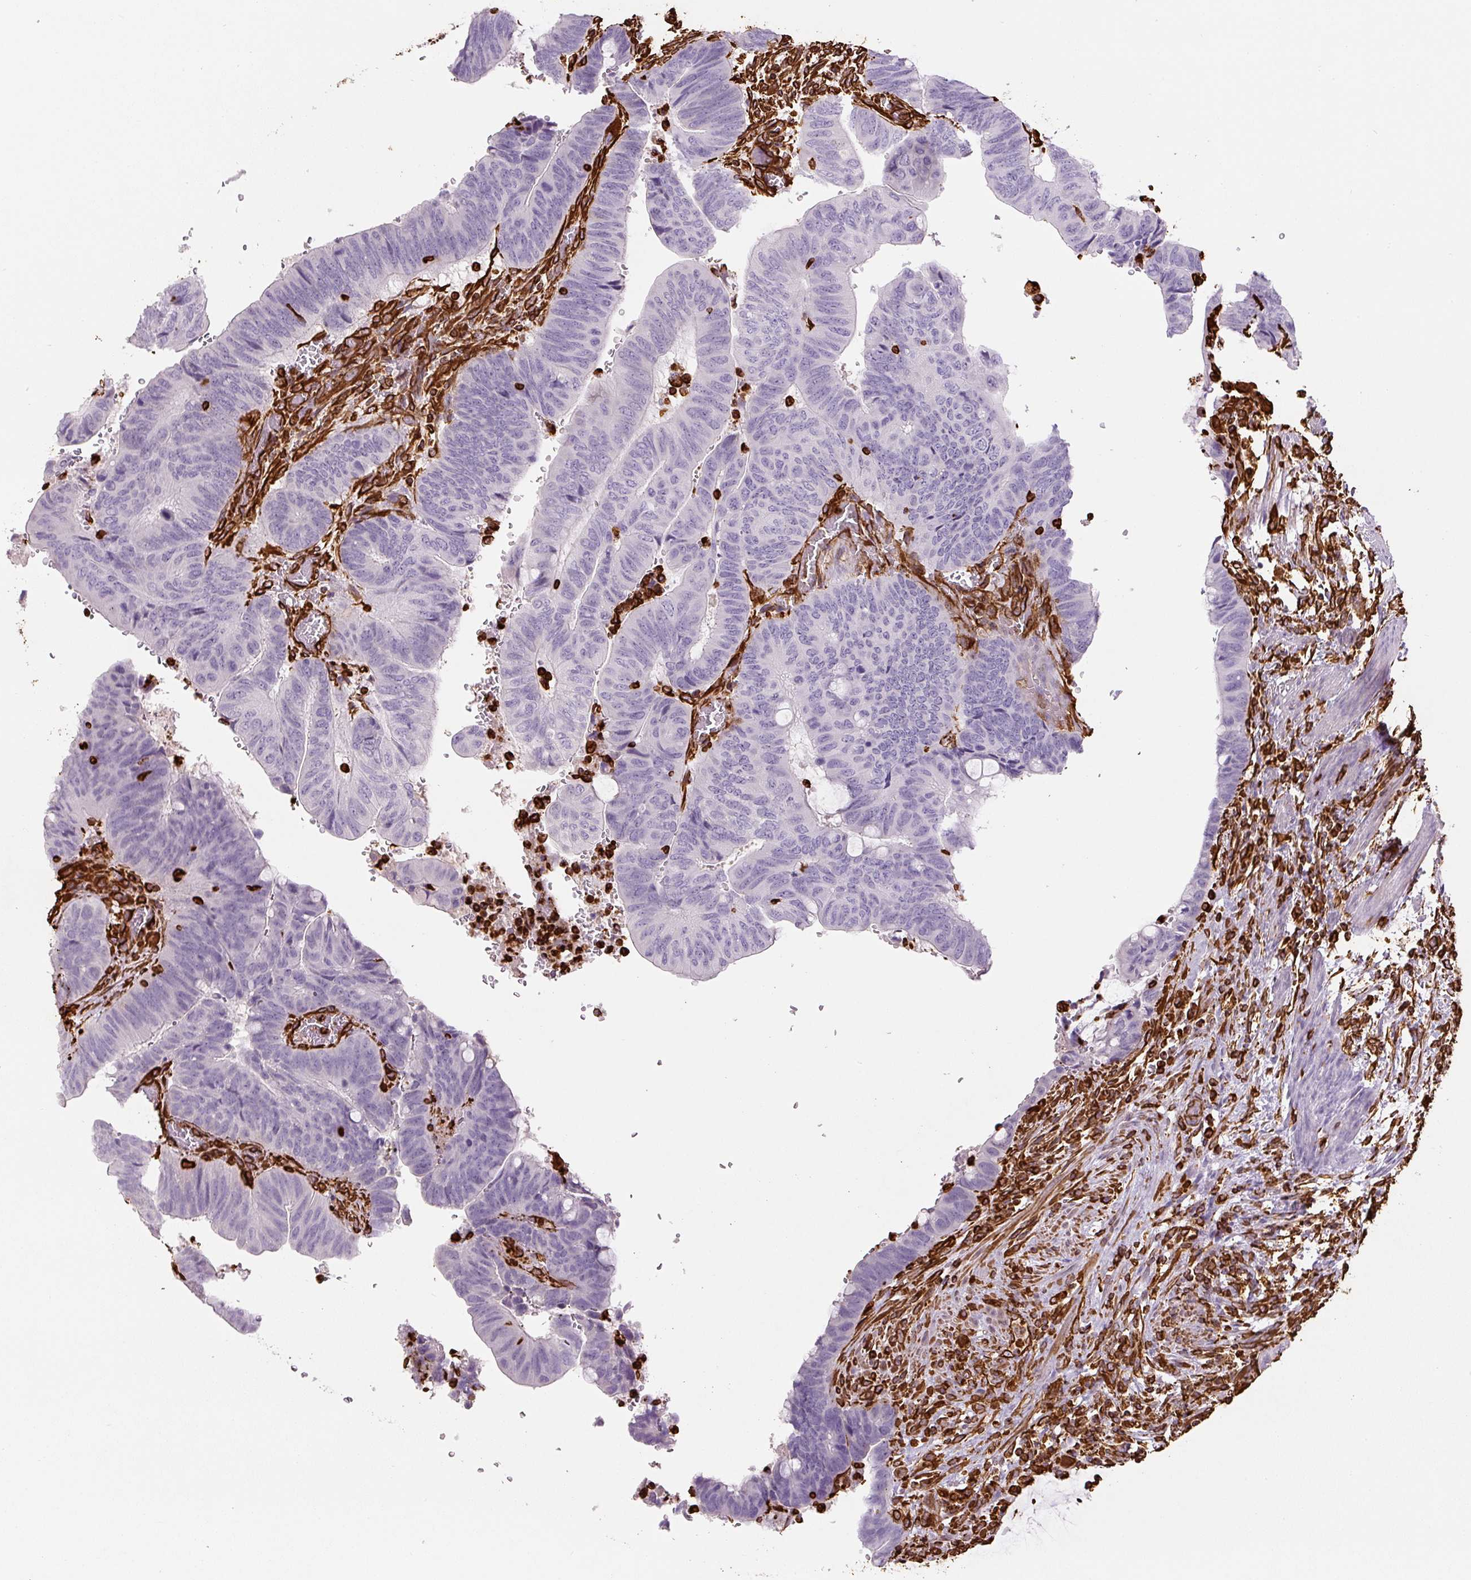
{"staining": {"intensity": "negative", "quantity": "none", "location": "none"}, "tissue": "colorectal cancer", "cell_type": "Tumor cells", "image_type": "cancer", "snomed": [{"axis": "morphology", "description": "Normal tissue, NOS"}, {"axis": "morphology", "description": "Adenocarcinoma, NOS"}, {"axis": "topography", "description": "Rectum"}, {"axis": "topography", "description": "Peripheral nerve tissue"}], "caption": "The micrograph exhibits no significant expression in tumor cells of adenocarcinoma (colorectal).", "gene": "VIM", "patient": {"sex": "male", "age": 92}}